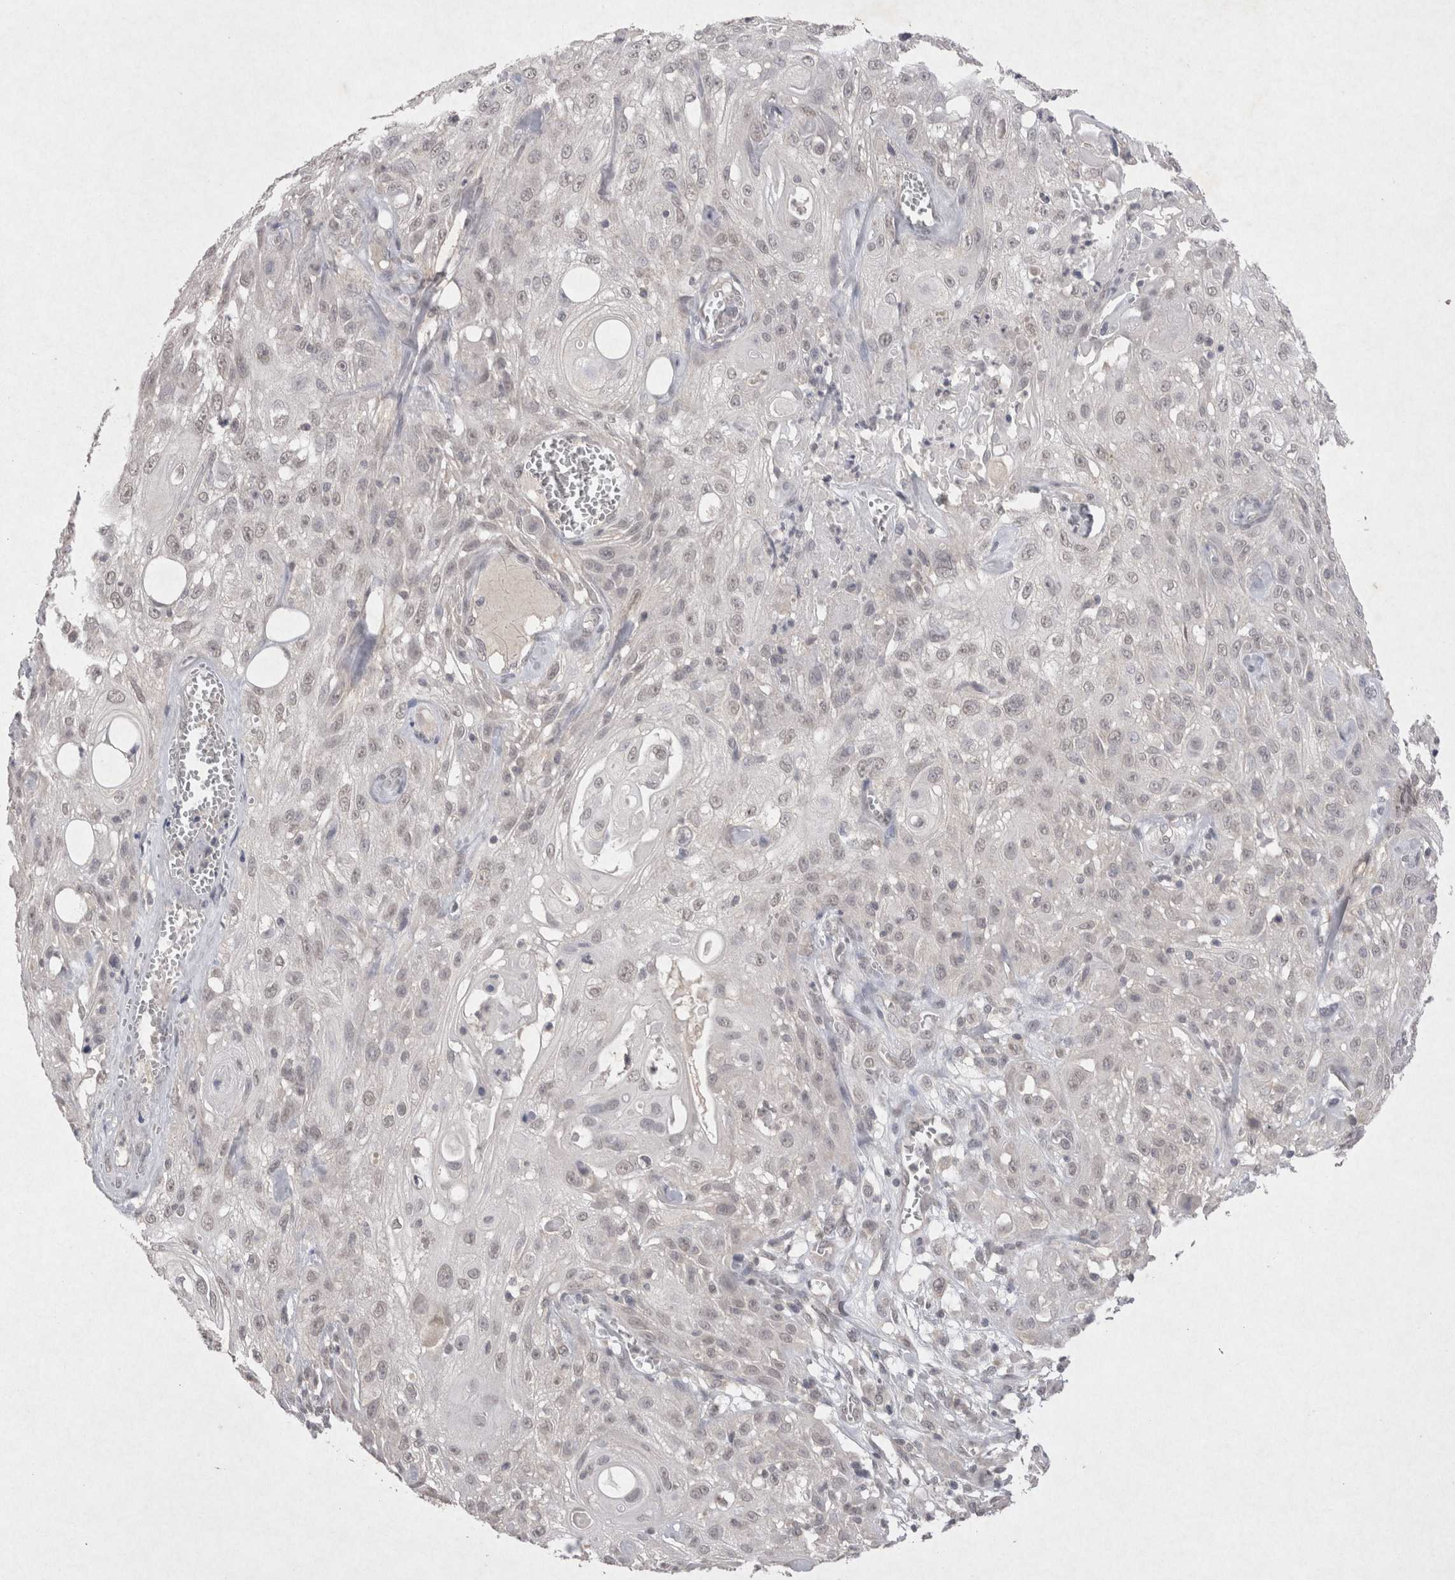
{"staining": {"intensity": "negative", "quantity": "none", "location": "none"}, "tissue": "skin cancer", "cell_type": "Tumor cells", "image_type": "cancer", "snomed": [{"axis": "morphology", "description": "Squamous cell carcinoma, NOS"}, {"axis": "topography", "description": "Skin"}], "caption": "Skin cancer was stained to show a protein in brown. There is no significant expression in tumor cells.", "gene": "LYVE1", "patient": {"sex": "male", "age": 75}}